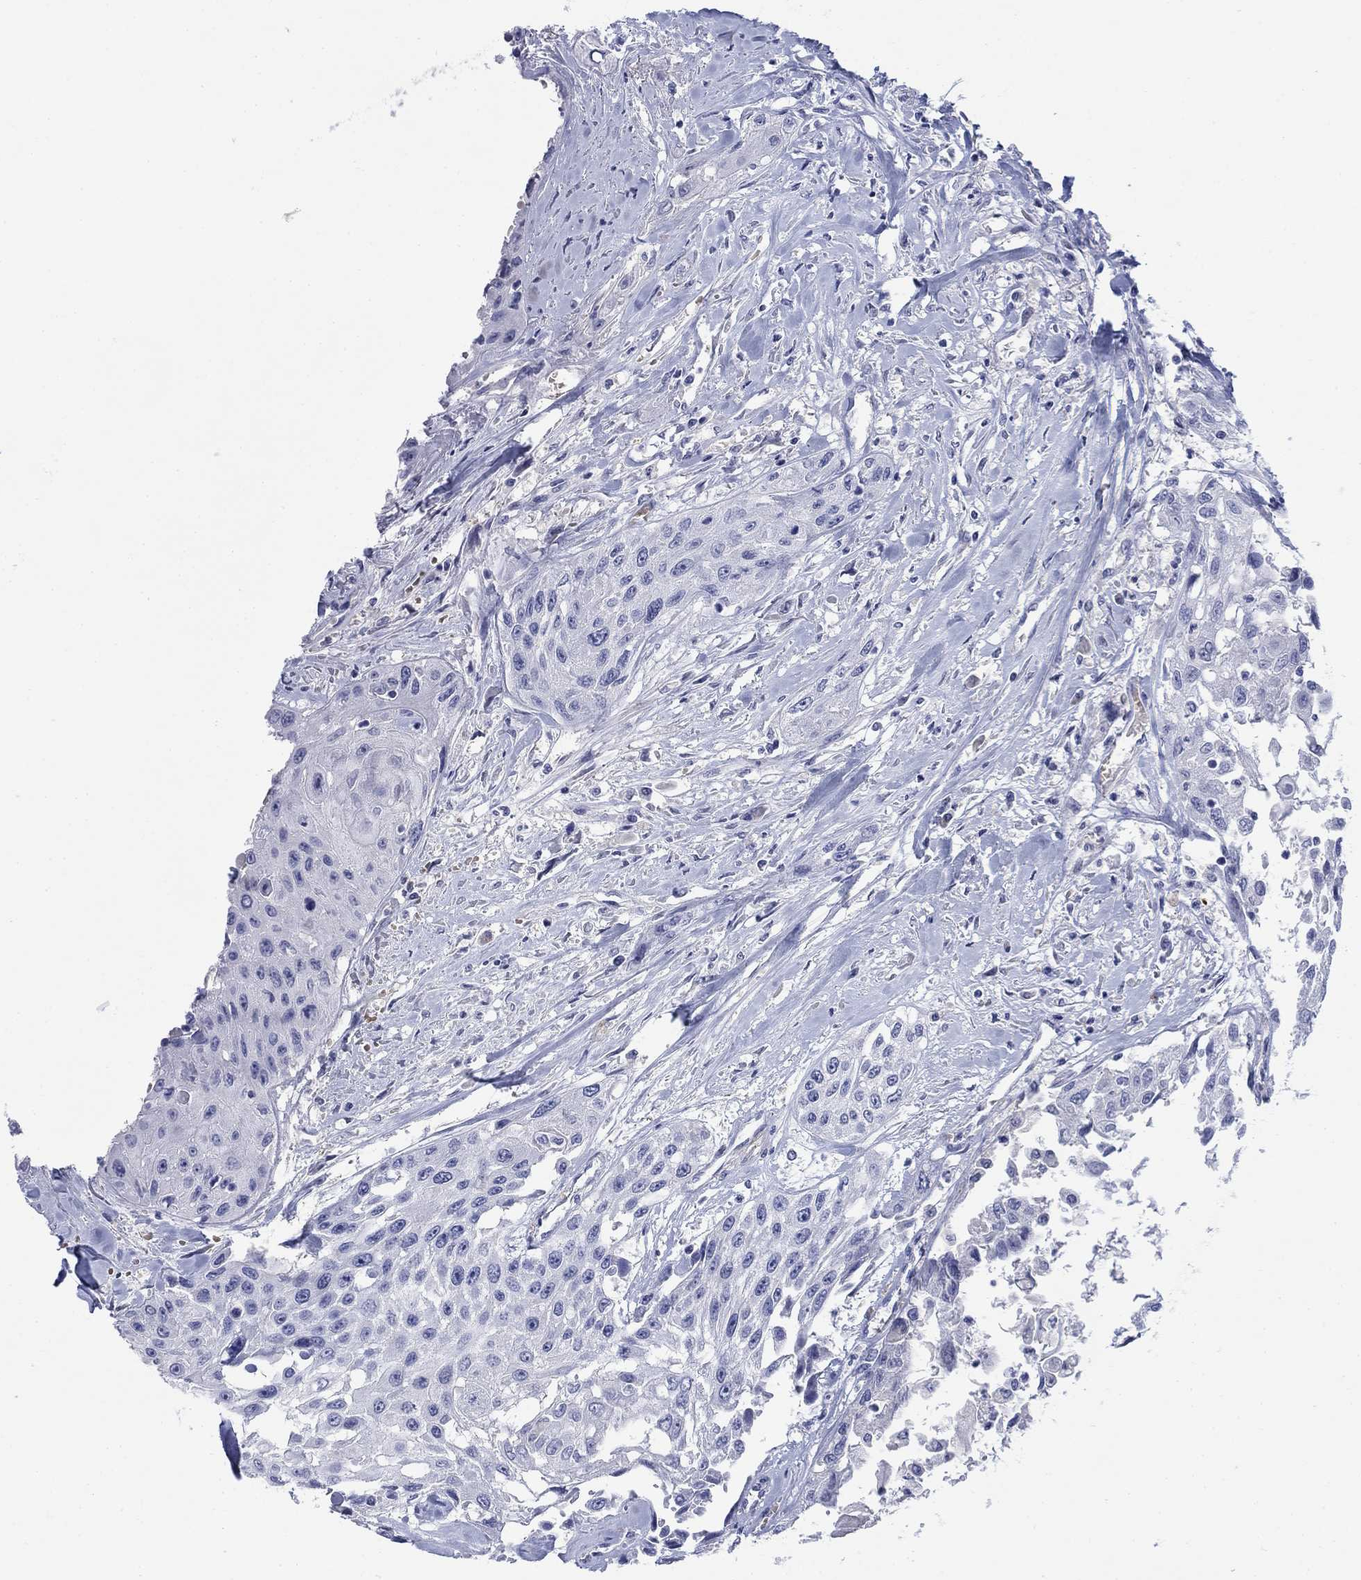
{"staining": {"intensity": "negative", "quantity": "none", "location": "none"}, "tissue": "head and neck cancer", "cell_type": "Tumor cells", "image_type": "cancer", "snomed": [{"axis": "morphology", "description": "Normal tissue, NOS"}, {"axis": "morphology", "description": "Squamous cell carcinoma, NOS"}, {"axis": "topography", "description": "Oral tissue"}, {"axis": "topography", "description": "Peripheral nerve tissue"}, {"axis": "topography", "description": "Head-Neck"}], "caption": "Tumor cells are negative for brown protein staining in head and neck squamous cell carcinoma.", "gene": "PTPRZ1", "patient": {"sex": "female", "age": 59}}